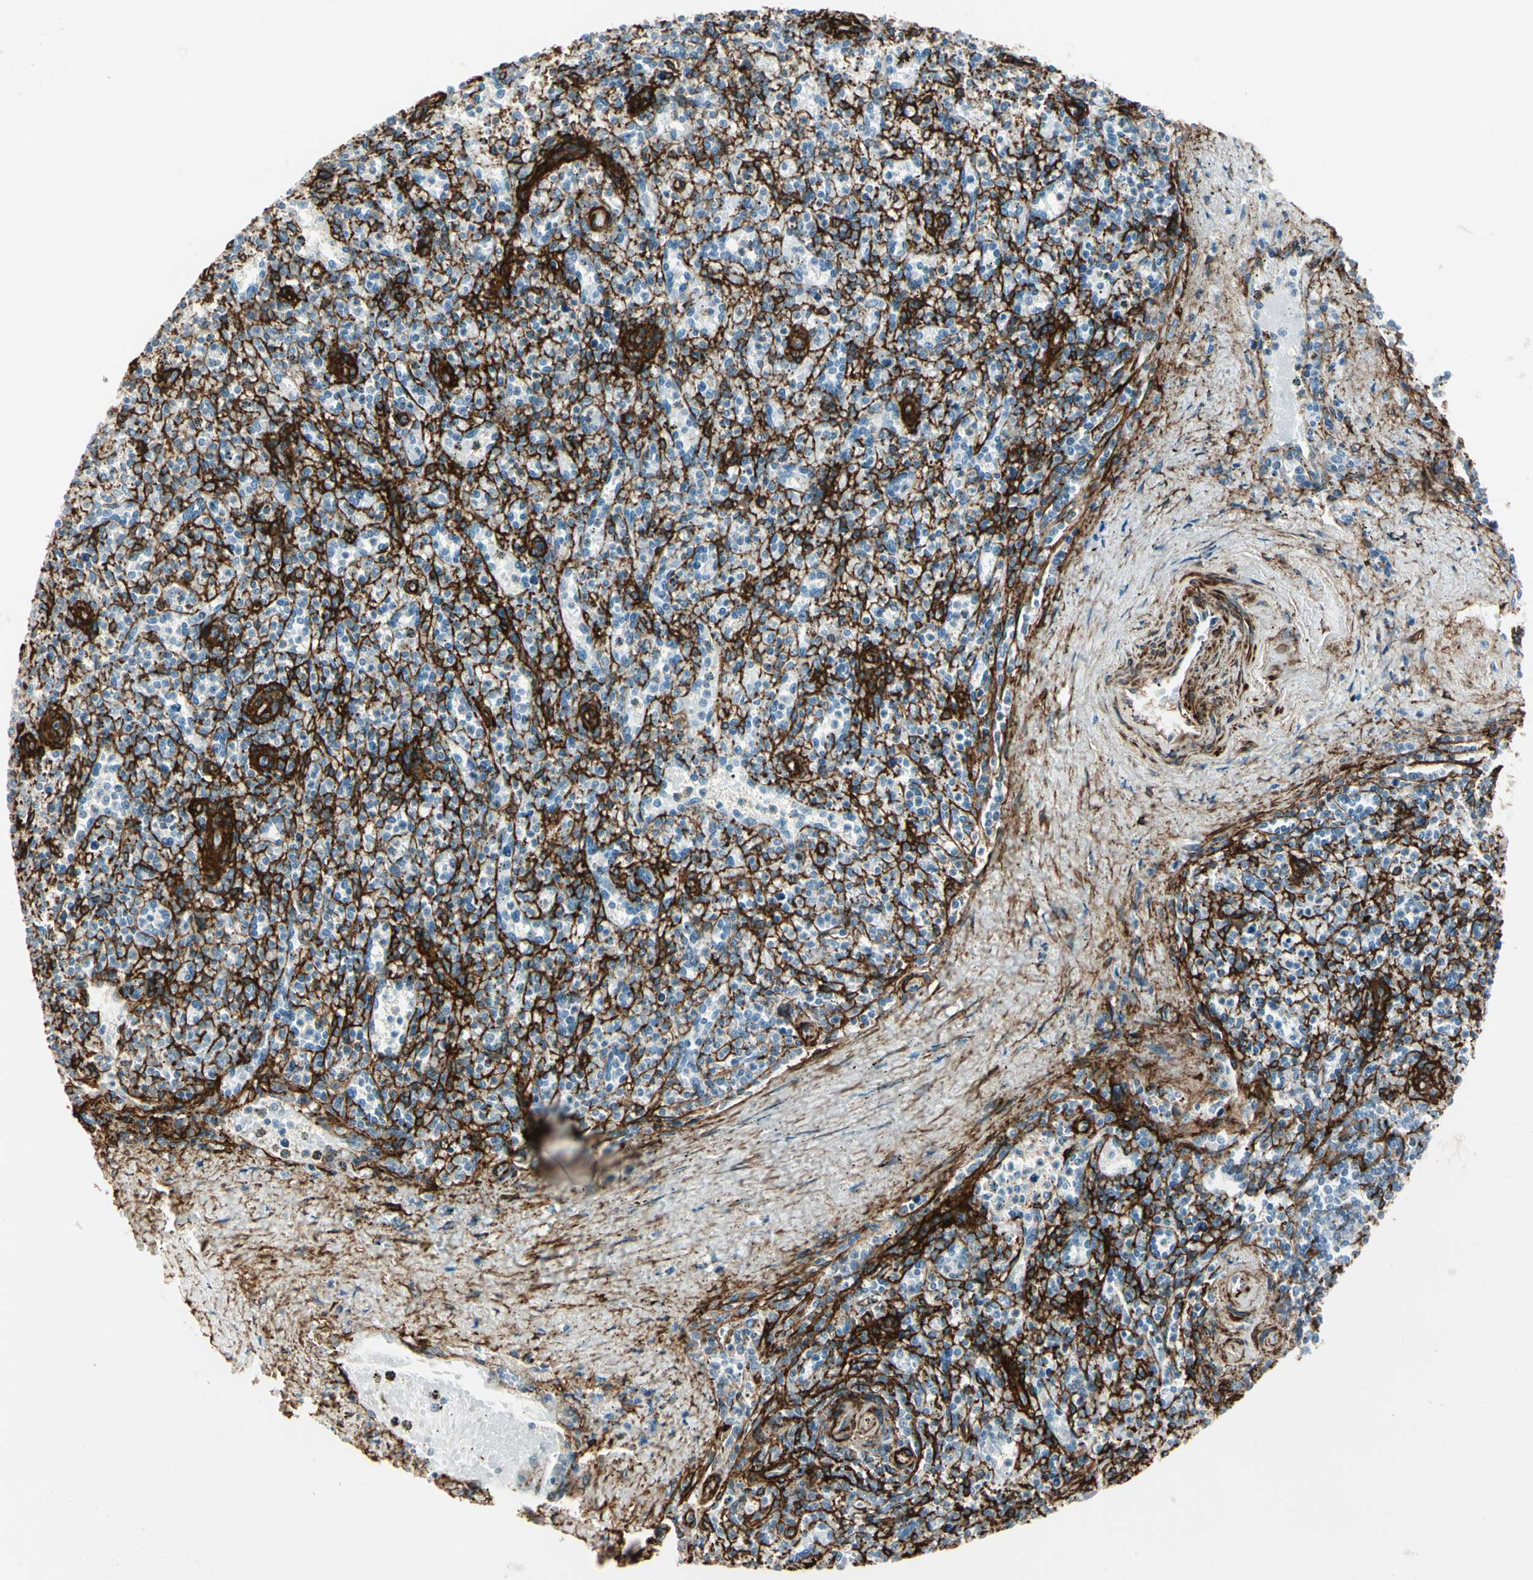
{"staining": {"intensity": "negative", "quantity": "none", "location": "none"}, "tissue": "spleen", "cell_type": "Cells in red pulp", "image_type": "normal", "snomed": [{"axis": "morphology", "description": "Normal tissue, NOS"}, {"axis": "topography", "description": "Spleen"}], "caption": "Immunohistochemical staining of benign human spleen demonstrates no significant staining in cells in red pulp. (Immunohistochemistry (ihc), brightfield microscopy, high magnification).", "gene": "CALD1", "patient": {"sex": "male", "age": 72}}